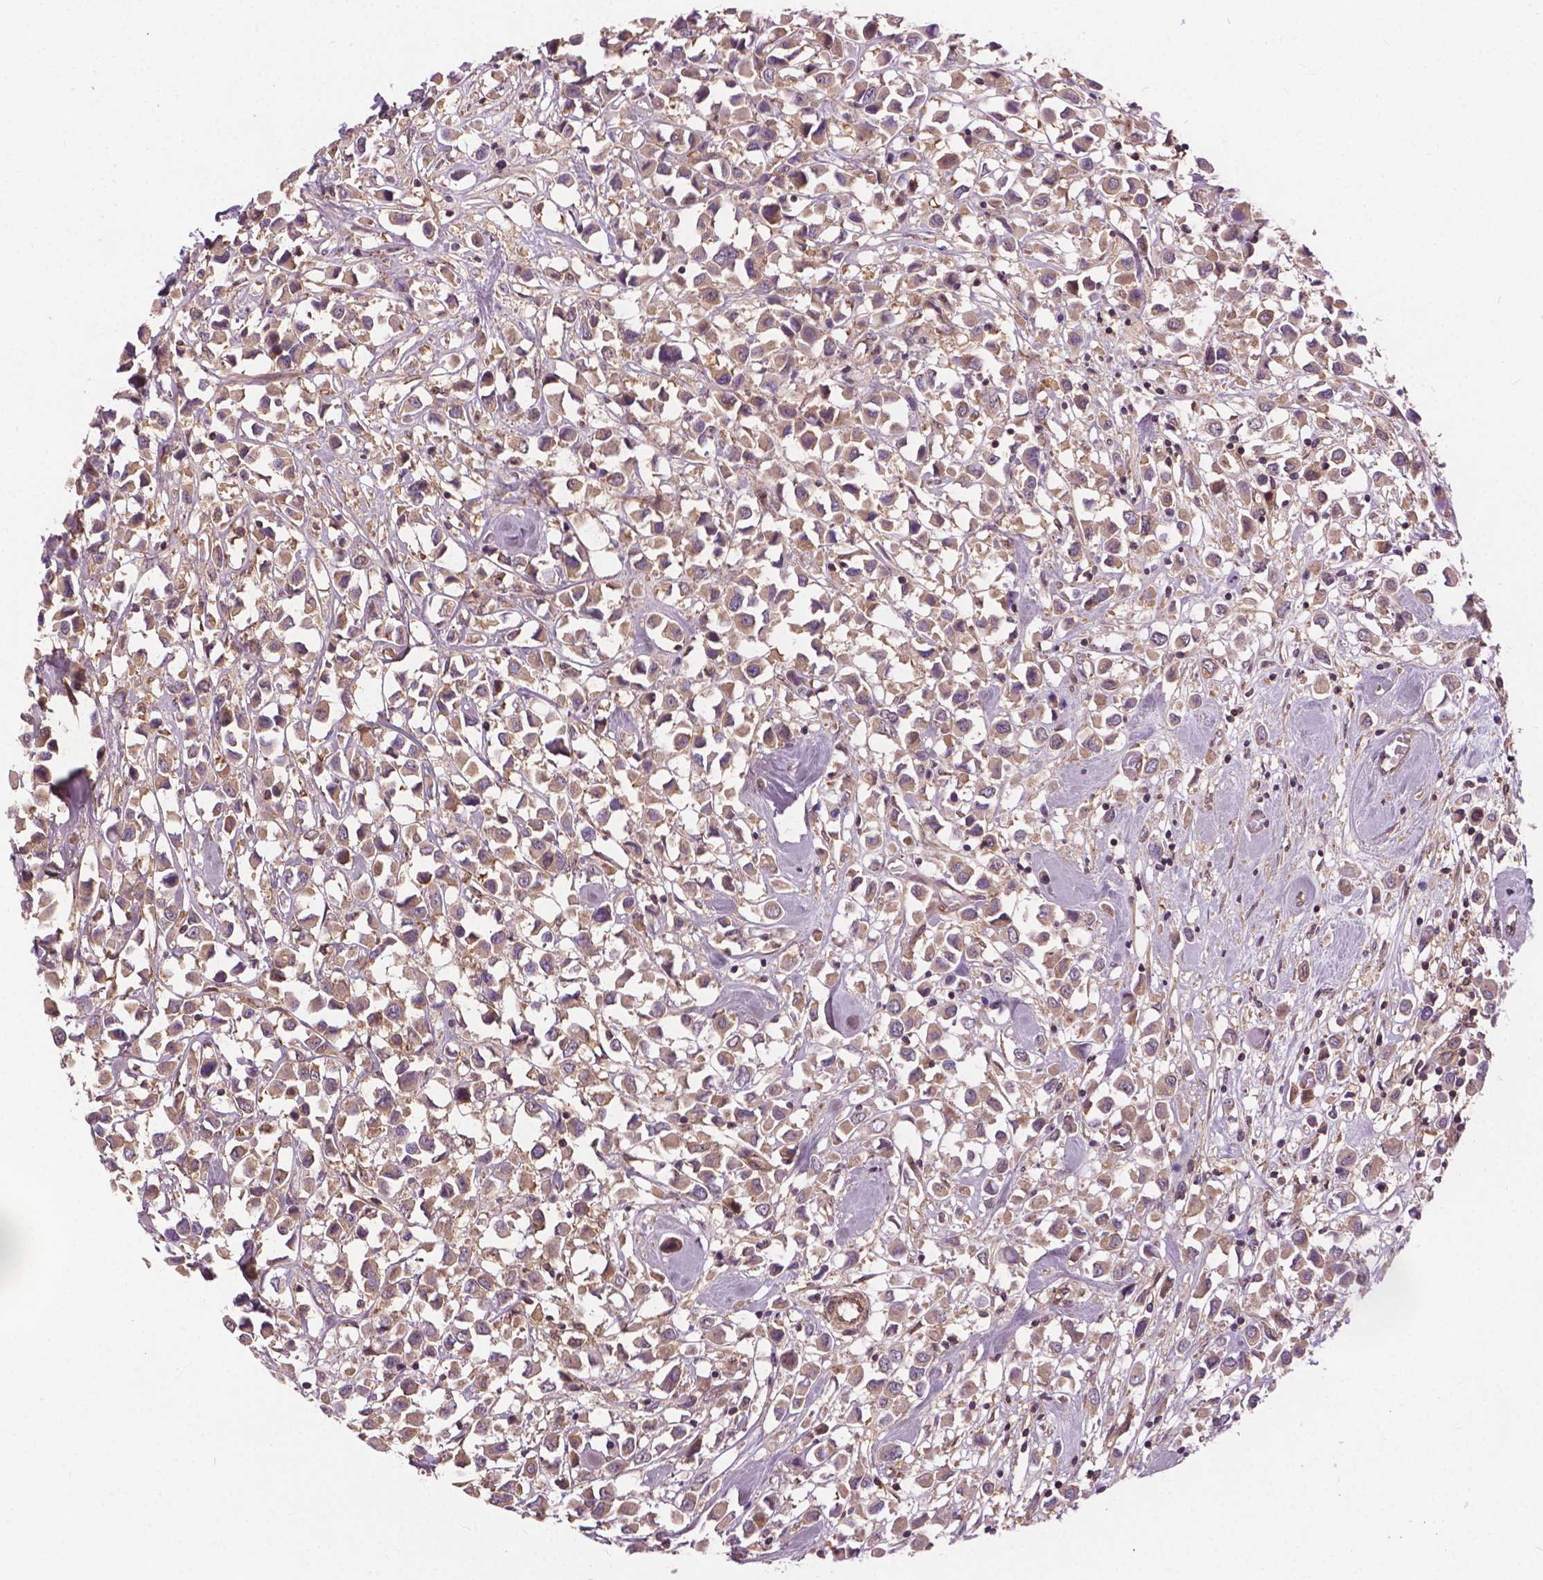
{"staining": {"intensity": "weak", "quantity": ">75%", "location": "cytoplasmic/membranous"}, "tissue": "breast cancer", "cell_type": "Tumor cells", "image_type": "cancer", "snomed": [{"axis": "morphology", "description": "Duct carcinoma"}, {"axis": "topography", "description": "Breast"}], "caption": "A brown stain labels weak cytoplasmic/membranous expression of a protein in human intraductal carcinoma (breast) tumor cells.", "gene": "MZT1", "patient": {"sex": "female", "age": 61}}